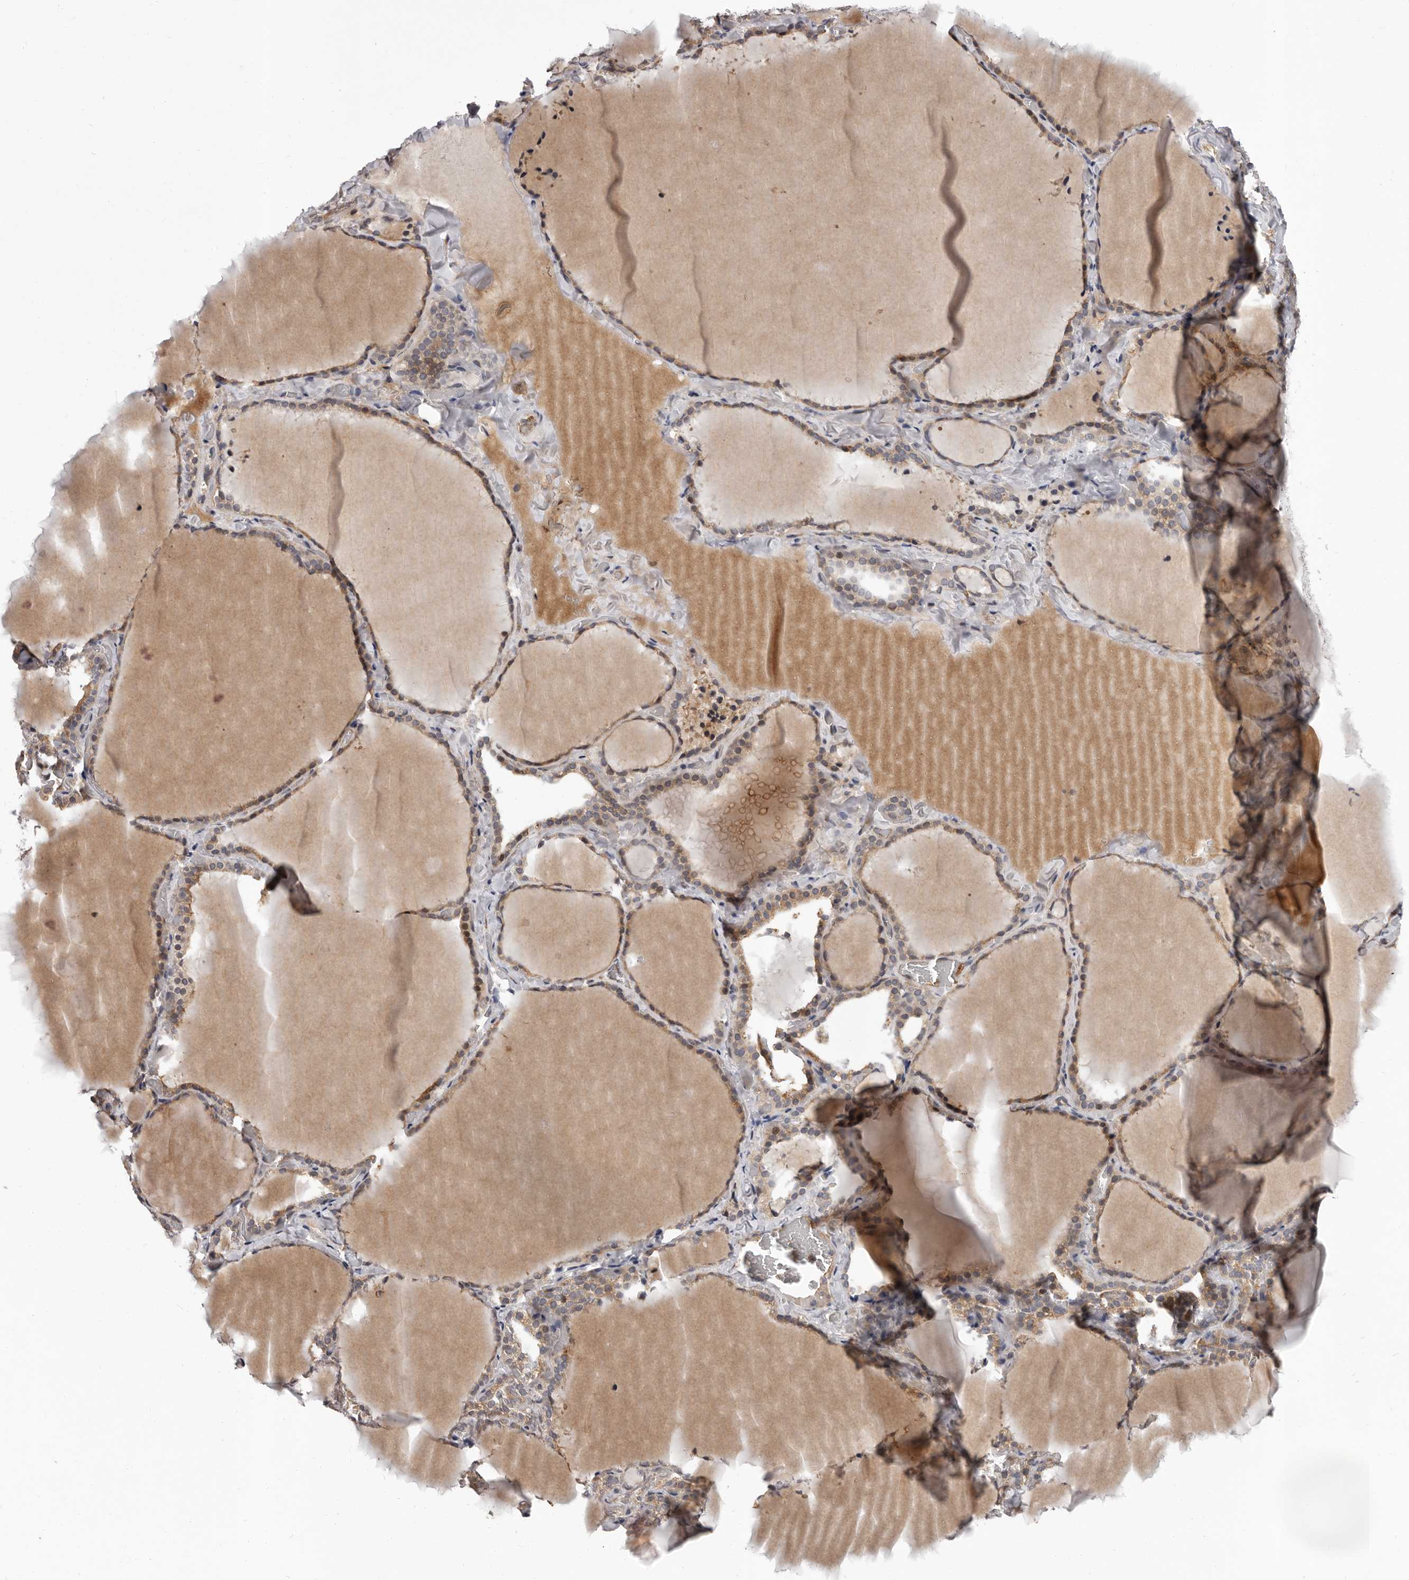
{"staining": {"intensity": "weak", "quantity": ">75%", "location": "cytoplasmic/membranous,nuclear"}, "tissue": "thyroid gland", "cell_type": "Glandular cells", "image_type": "normal", "snomed": [{"axis": "morphology", "description": "Normal tissue, NOS"}, {"axis": "topography", "description": "Thyroid gland"}], "caption": "The histopathology image demonstrates staining of benign thyroid gland, revealing weak cytoplasmic/membranous,nuclear protein staining (brown color) within glandular cells.", "gene": "MED8", "patient": {"sex": "female", "age": 22}}